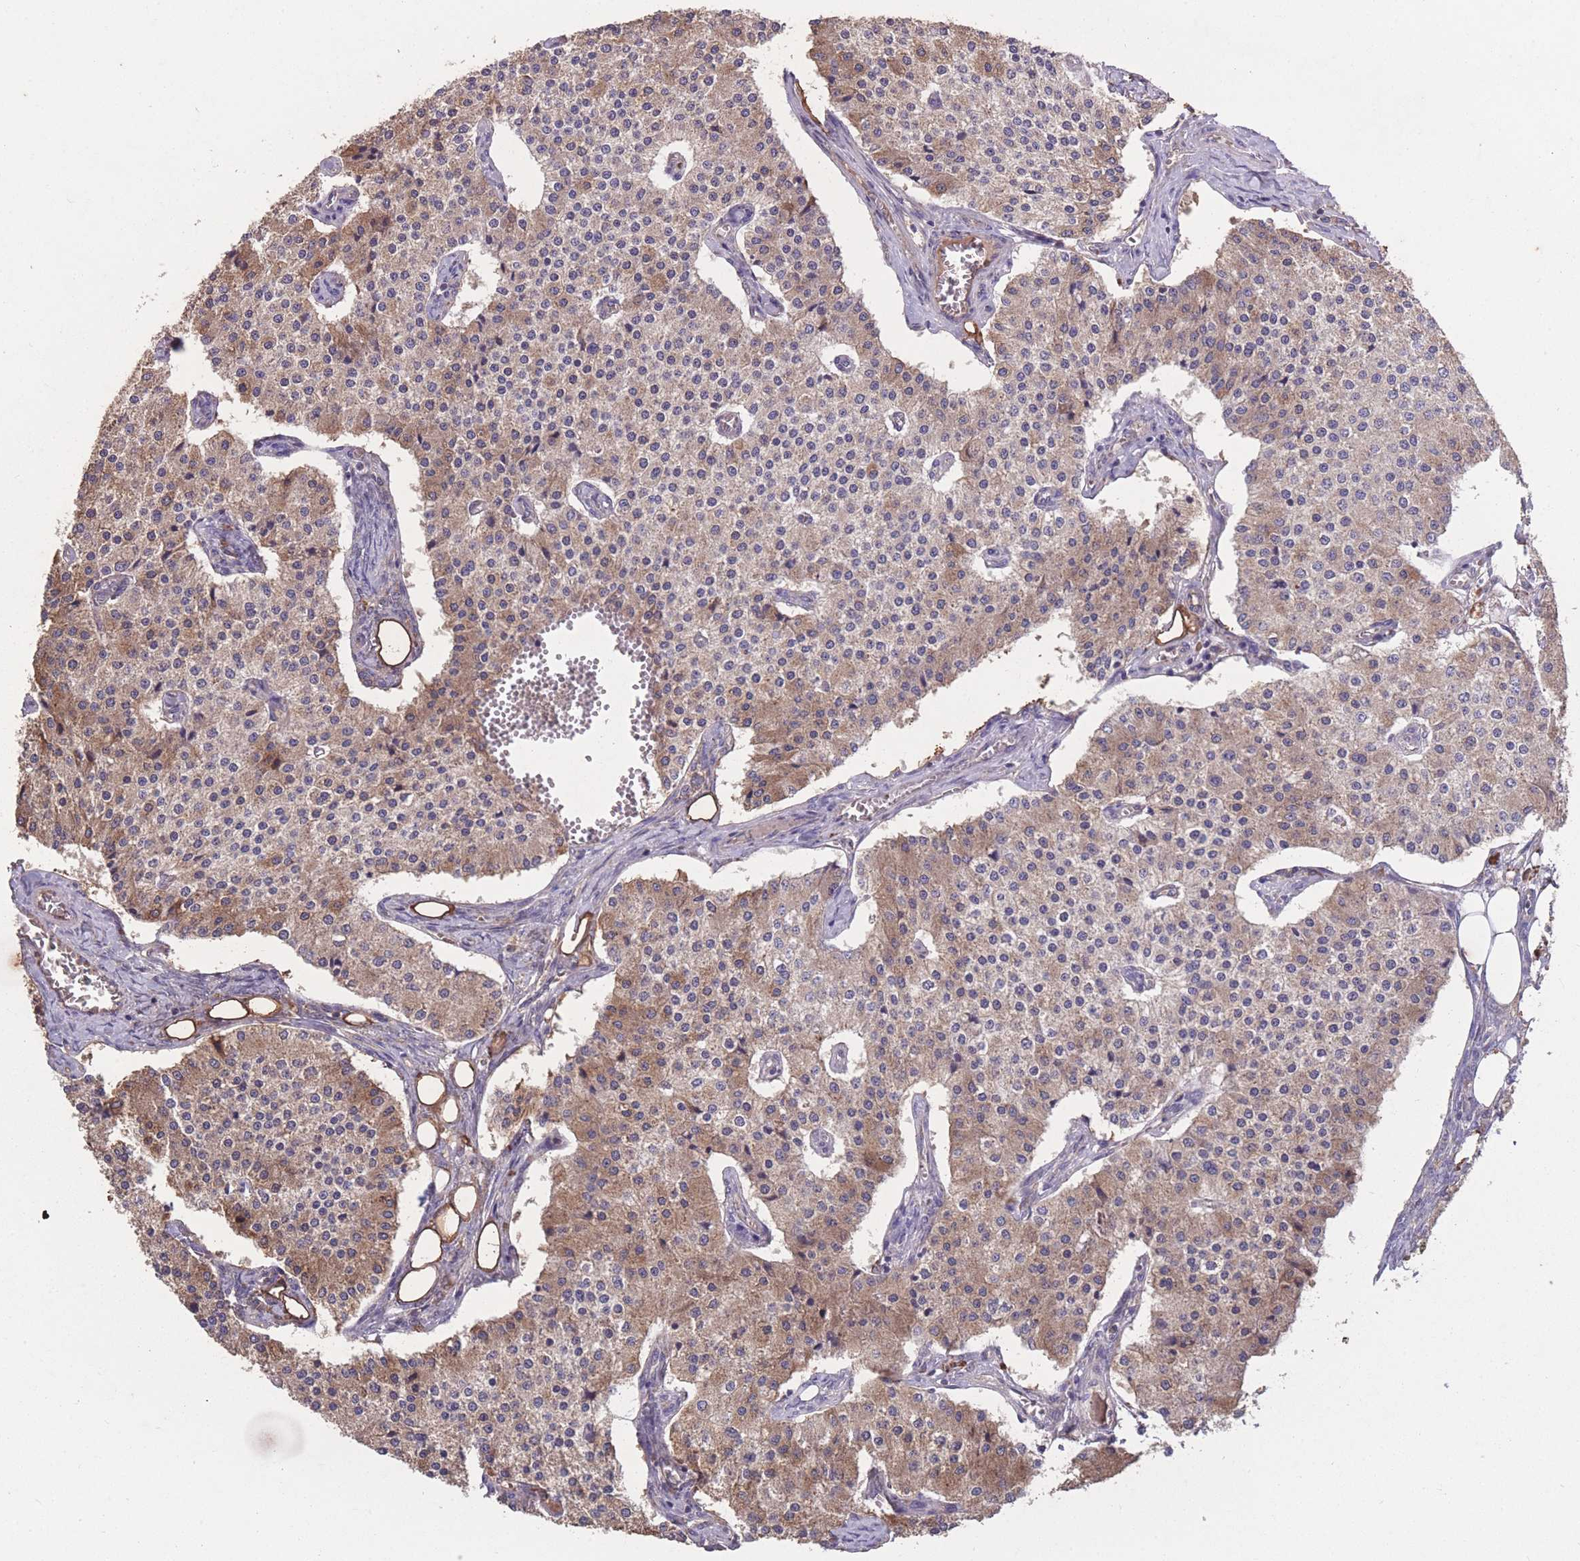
{"staining": {"intensity": "moderate", "quantity": ">75%", "location": "cytoplasmic/membranous"}, "tissue": "carcinoid", "cell_type": "Tumor cells", "image_type": "cancer", "snomed": [{"axis": "morphology", "description": "Carcinoid, malignant, NOS"}, {"axis": "topography", "description": "Colon"}], "caption": "This micrograph displays immunohistochemistry (IHC) staining of carcinoid (malignant), with medium moderate cytoplasmic/membranous positivity in approximately >75% of tumor cells.", "gene": "STIM2", "patient": {"sex": "female", "age": 52}}